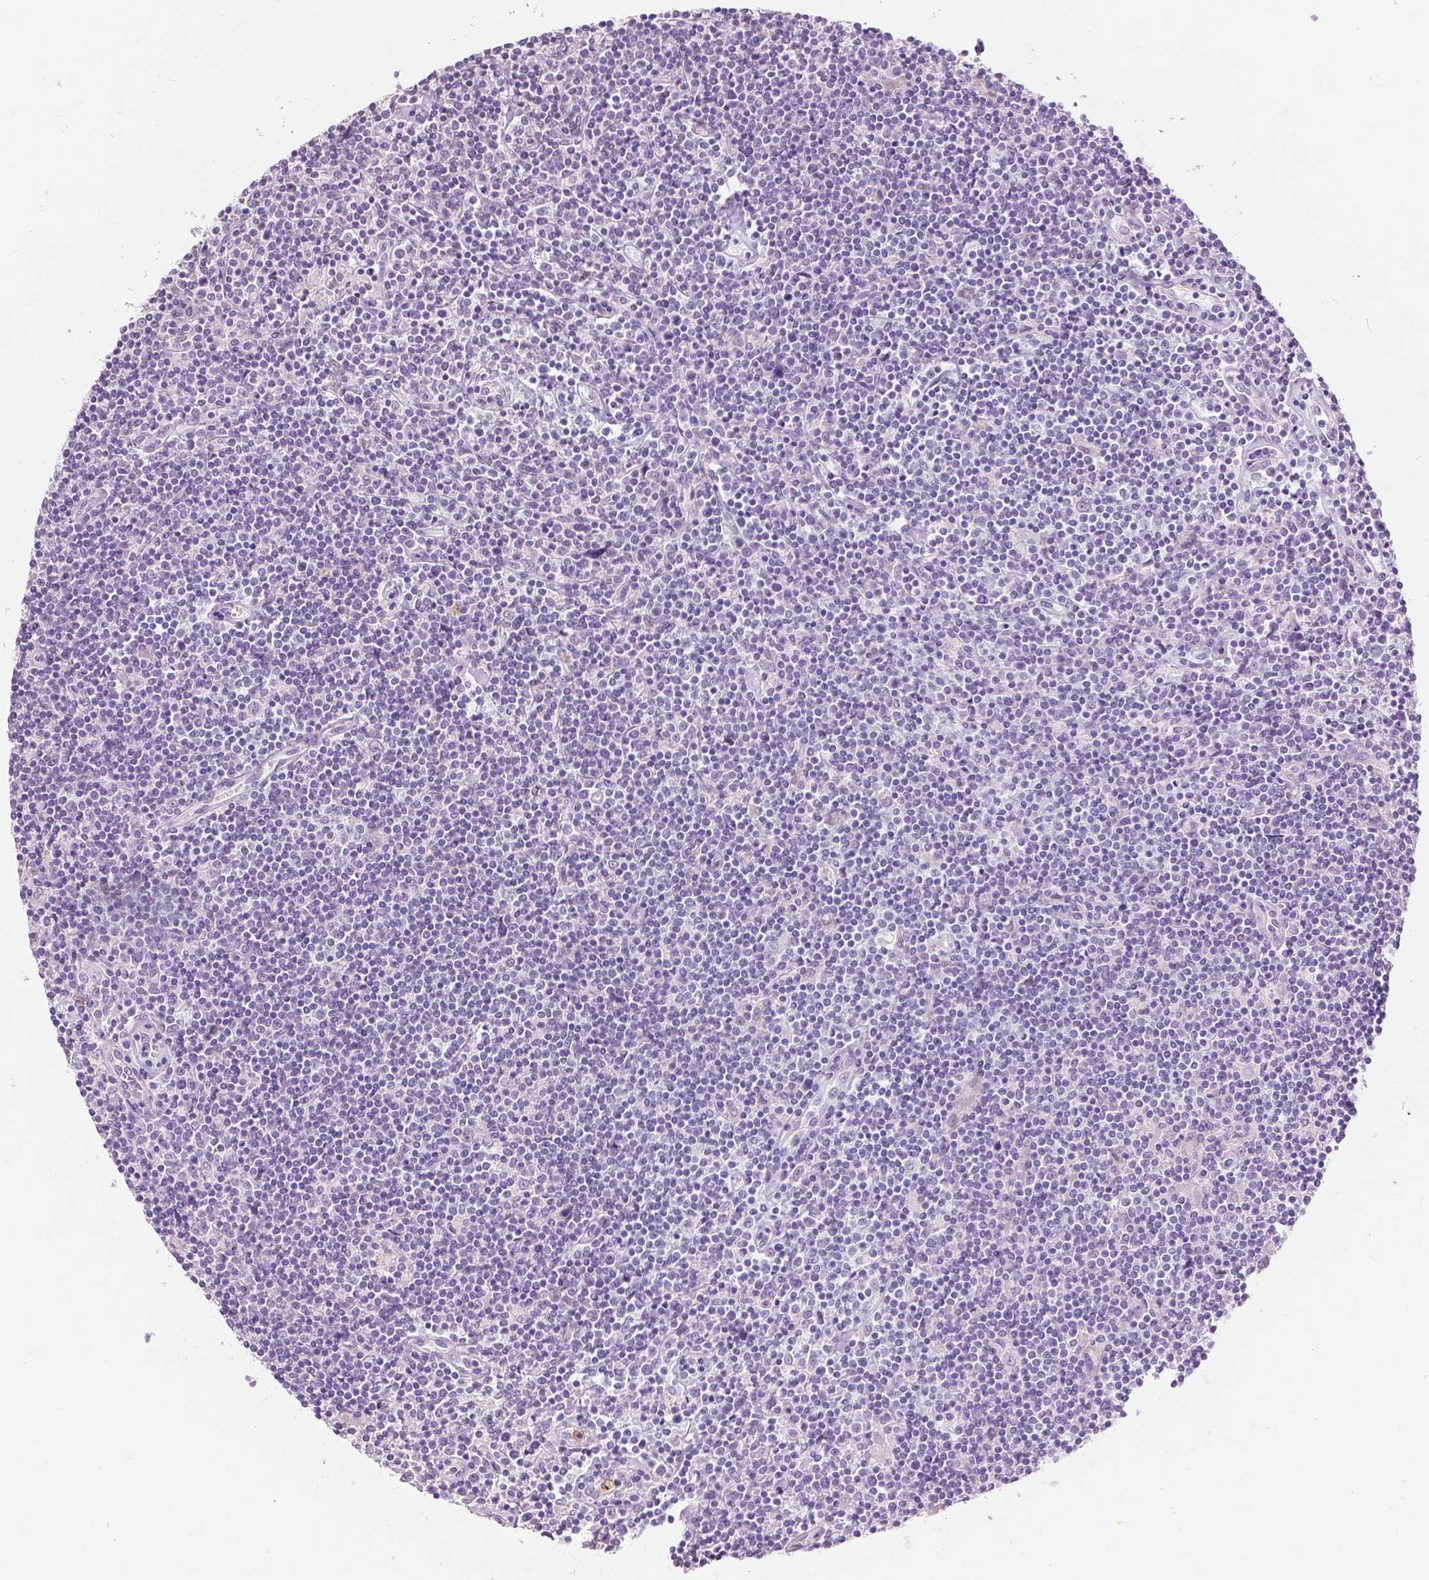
{"staining": {"intensity": "negative", "quantity": "none", "location": "none"}, "tissue": "lymphoma", "cell_type": "Tumor cells", "image_type": "cancer", "snomed": [{"axis": "morphology", "description": "Hodgkin's disease, NOS"}, {"axis": "topography", "description": "Lymph node"}], "caption": "Protein analysis of lymphoma exhibits no significant staining in tumor cells.", "gene": "CXCR2", "patient": {"sex": "male", "age": 40}}